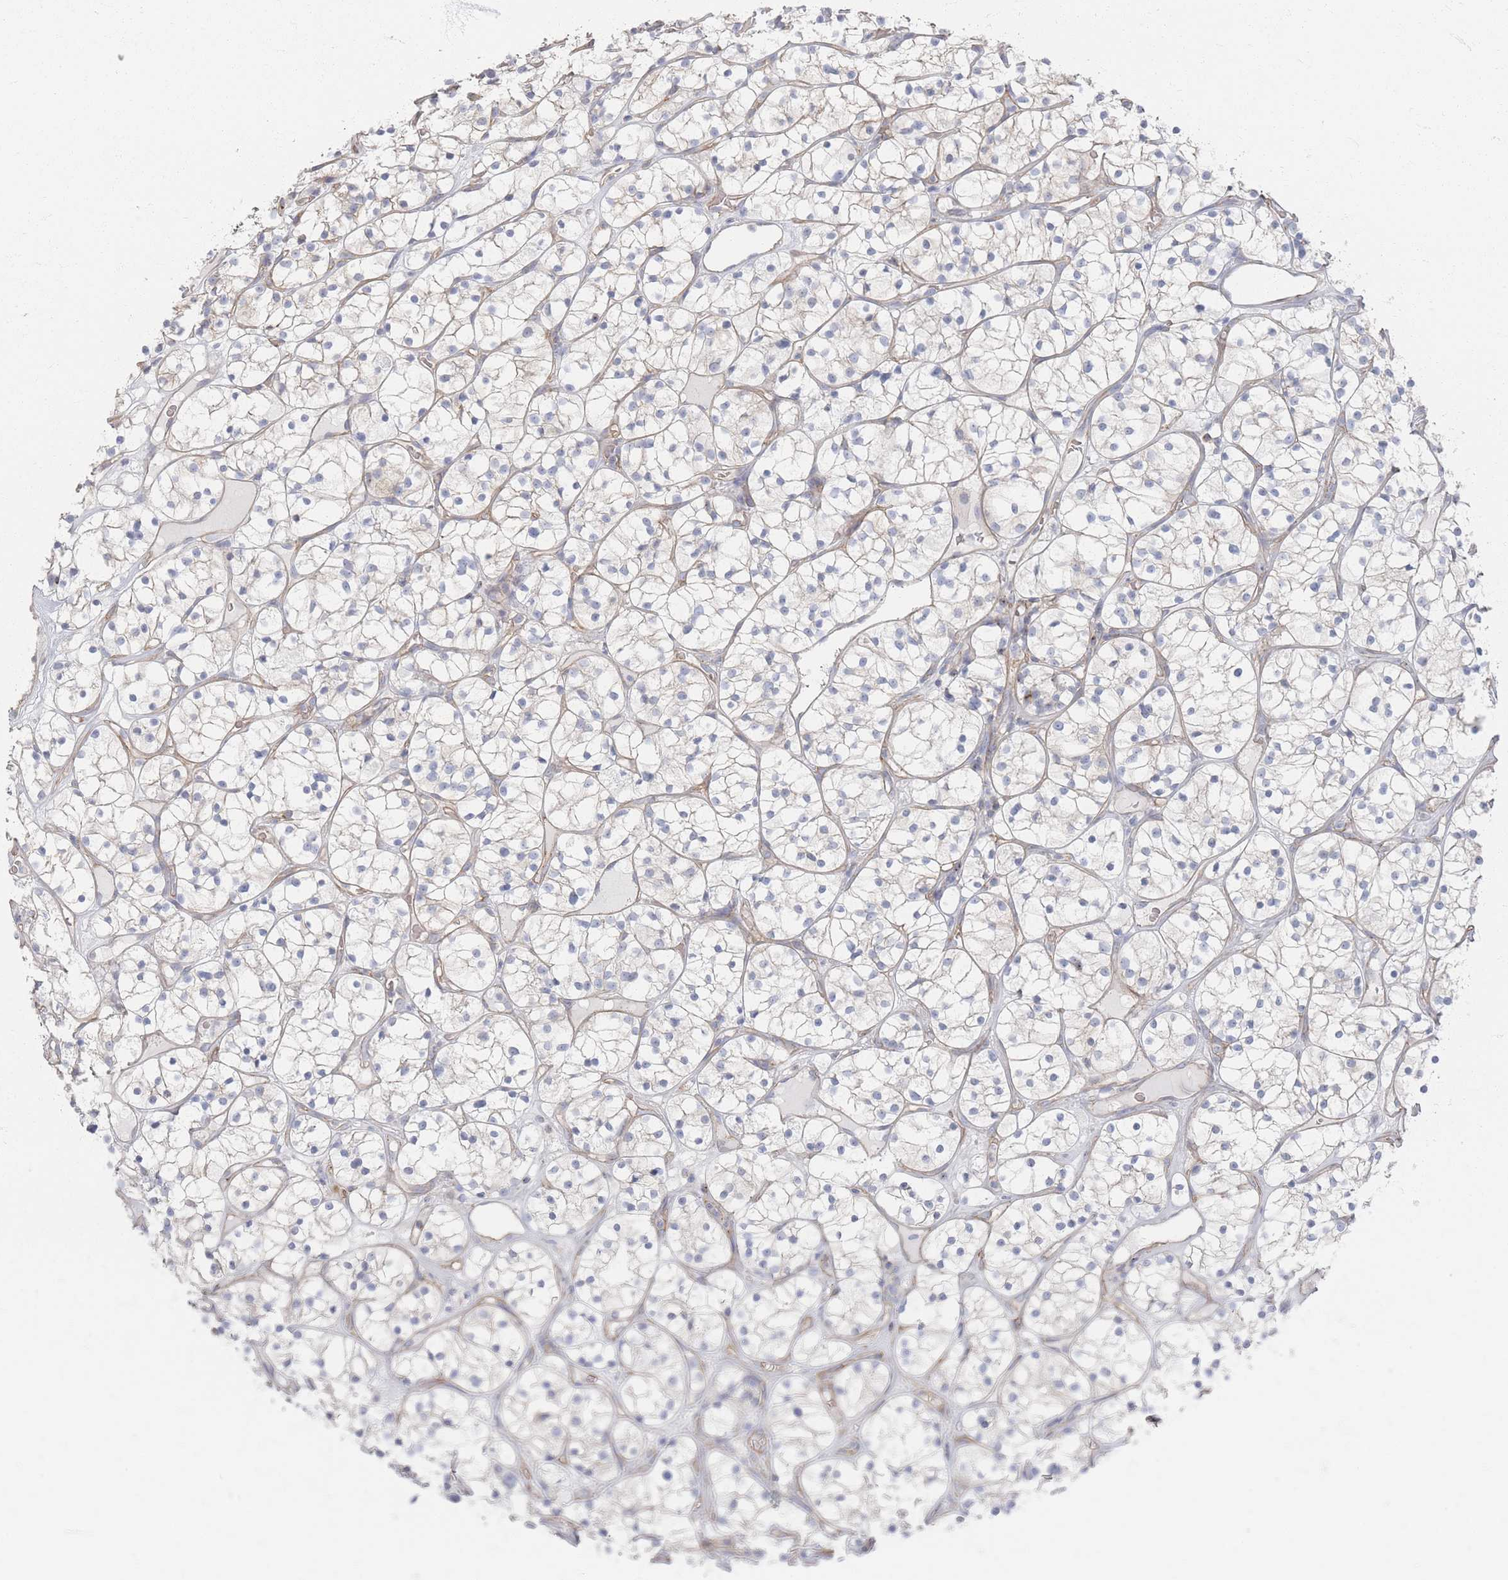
{"staining": {"intensity": "negative", "quantity": "none", "location": "none"}, "tissue": "renal cancer", "cell_type": "Tumor cells", "image_type": "cancer", "snomed": [{"axis": "morphology", "description": "Adenocarcinoma, NOS"}, {"axis": "topography", "description": "Kidney"}], "caption": "Renal adenocarcinoma stained for a protein using immunohistochemistry (IHC) reveals no staining tumor cells.", "gene": "GNB1", "patient": {"sex": "female", "age": 64}}